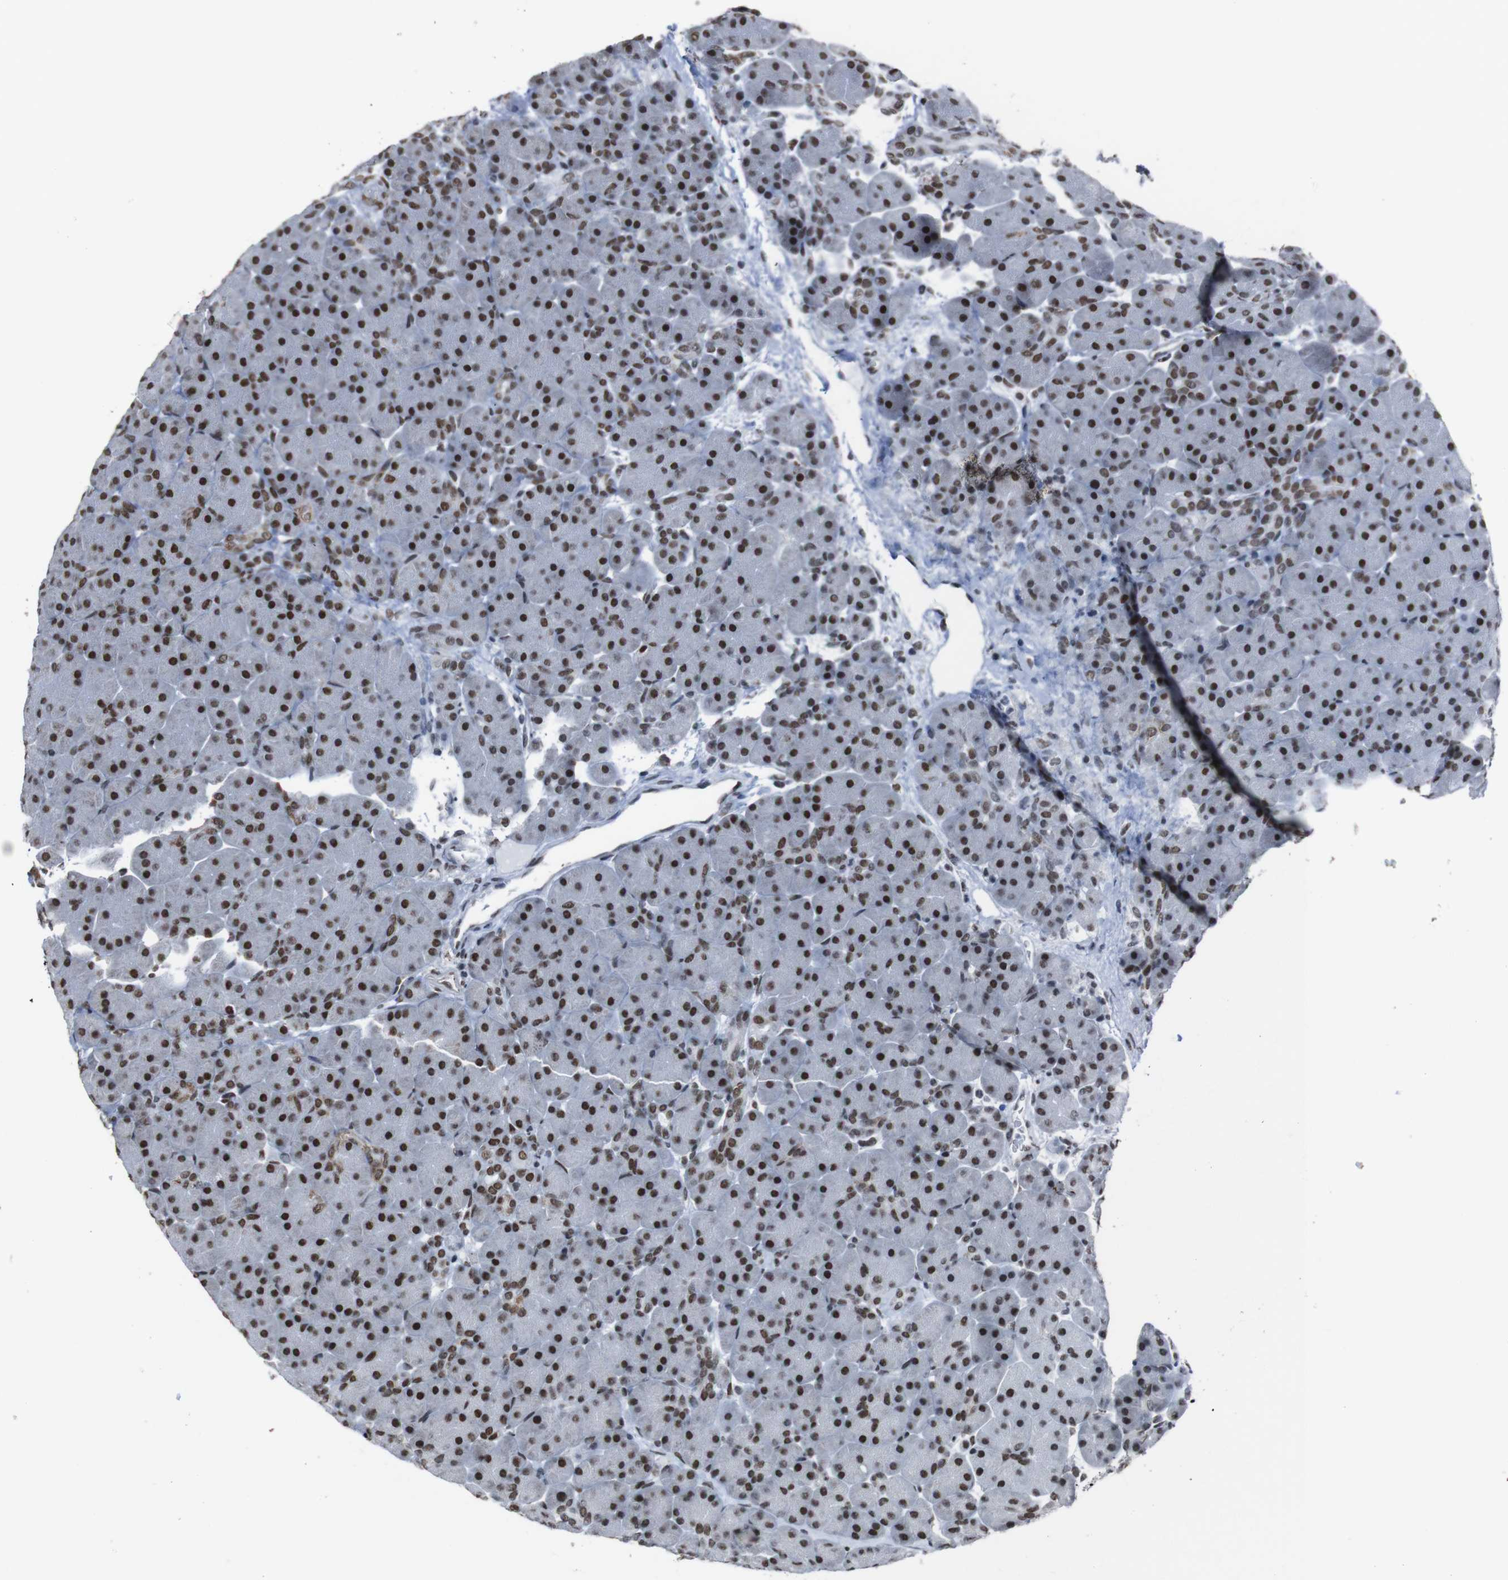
{"staining": {"intensity": "strong", "quantity": ">75%", "location": "nuclear"}, "tissue": "pancreas", "cell_type": "Exocrine glandular cells", "image_type": "normal", "snomed": [{"axis": "morphology", "description": "Normal tissue, NOS"}, {"axis": "topography", "description": "Pancreas"}], "caption": "Pancreas stained for a protein (brown) displays strong nuclear positive expression in about >75% of exocrine glandular cells.", "gene": "ROMO1", "patient": {"sex": "male", "age": 66}}